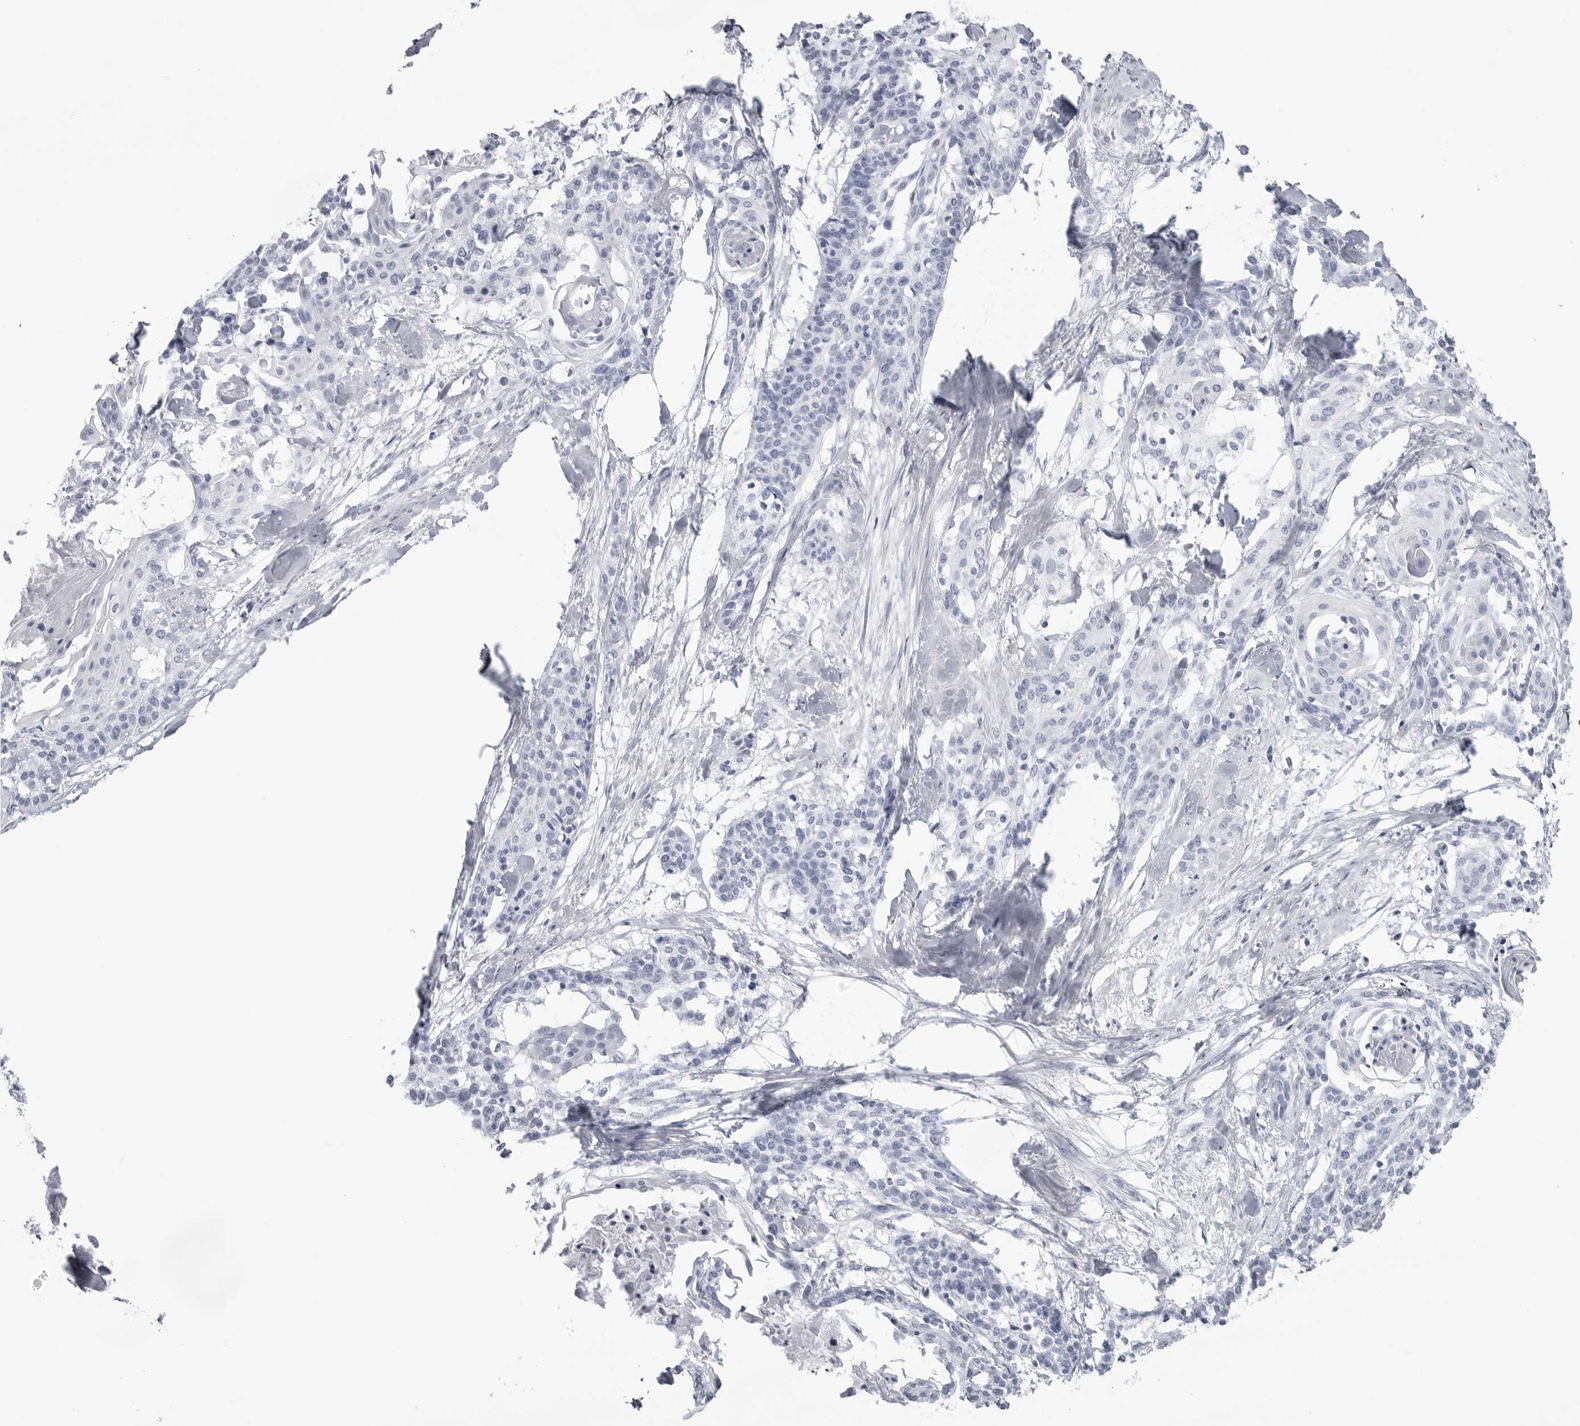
{"staining": {"intensity": "negative", "quantity": "none", "location": "none"}, "tissue": "cervical cancer", "cell_type": "Tumor cells", "image_type": "cancer", "snomed": [{"axis": "morphology", "description": "Squamous cell carcinoma, NOS"}, {"axis": "topography", "description": "Cervix"}], "caption": "The immunohistochemistry (IHC) micrograph has no significant expression in tumor cells of cervical cancer (squamous cell carcinoma) tissue.", "gene": "CST2", "patient": {"sex": "female", "age": 57}}